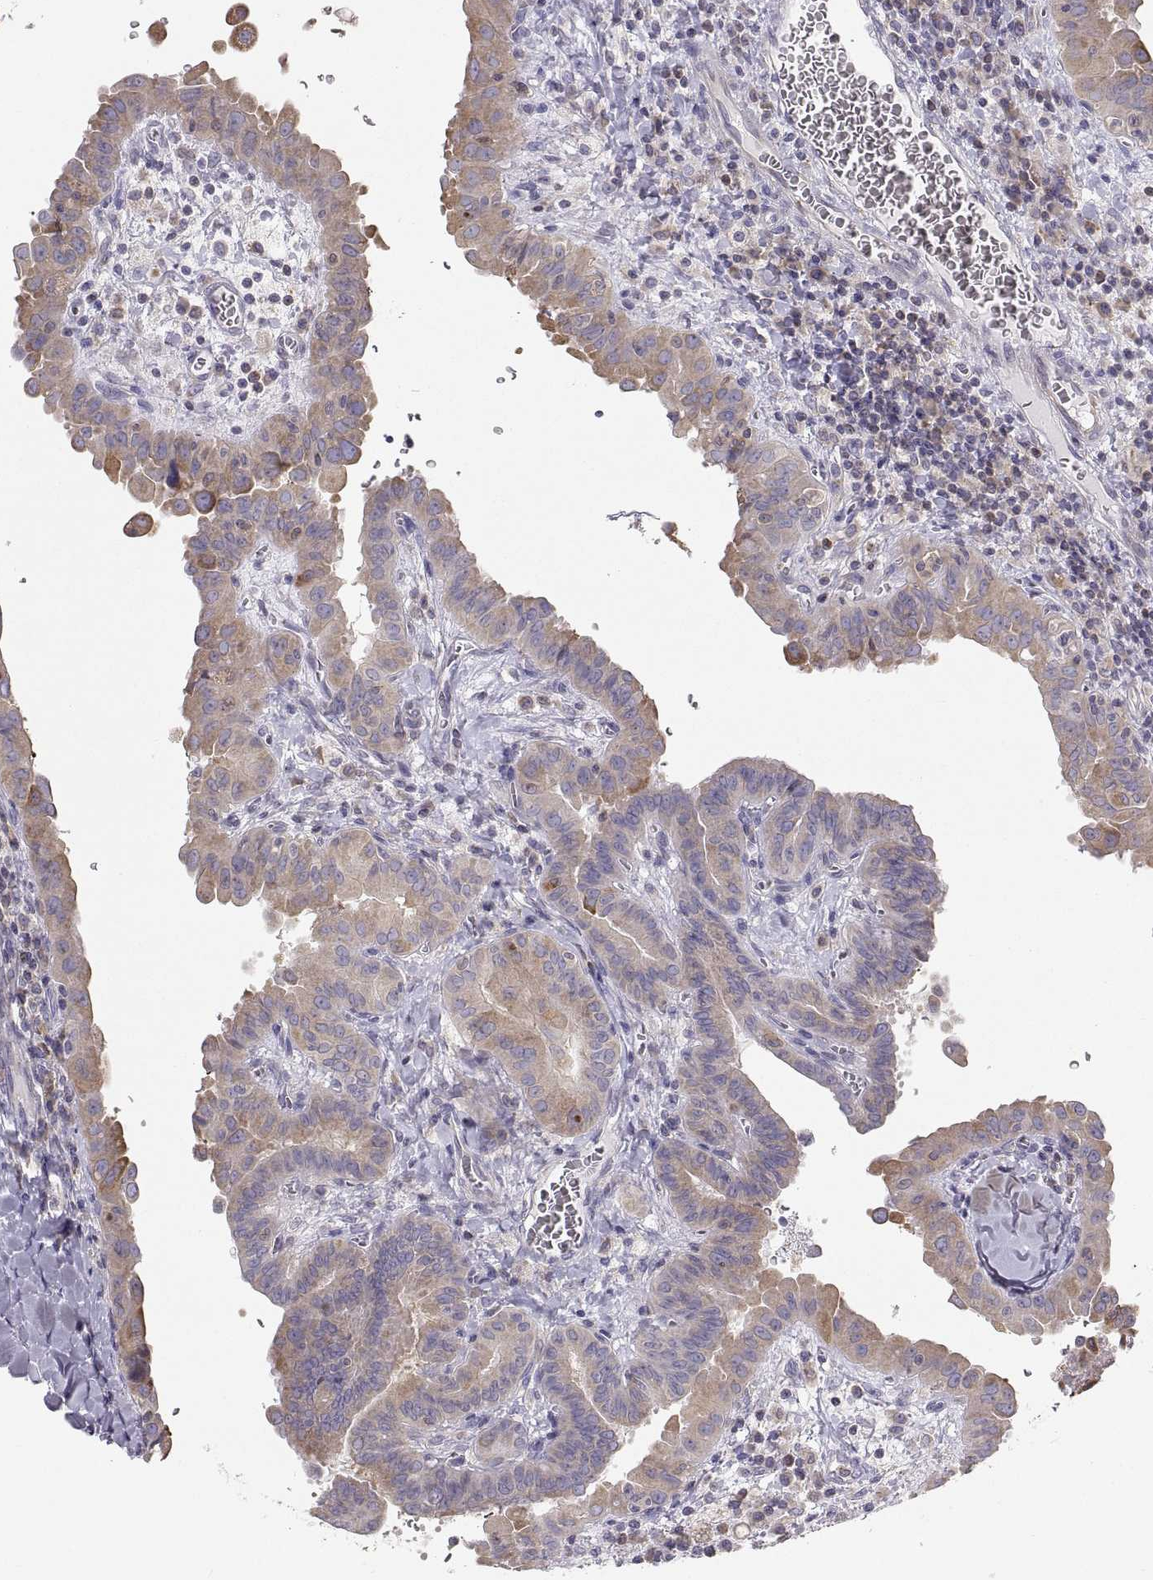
{"staining": {"intensity": "weak", "quantity": ">75%", "location": "cytoplasmic/membranous"}, "tissue": "thyroid cancer", "cell_type": "Tumor cells", "image_type": "cancer", "snomed": [{"axis": "morphology", "description": "Papillary adenocarcinoma, NOS"}, {"axis": "topography", "description": "Thyroid gland"}], "caption": "Human papillary adenocarcinoma (thyroid) stained for a protein (brown) exhibits weak cytoplasmic/membranous positive positivity in about >75% of tumor cells.", "gene": "ERO1A", "patient": {"sex": "female", "age": 37}}